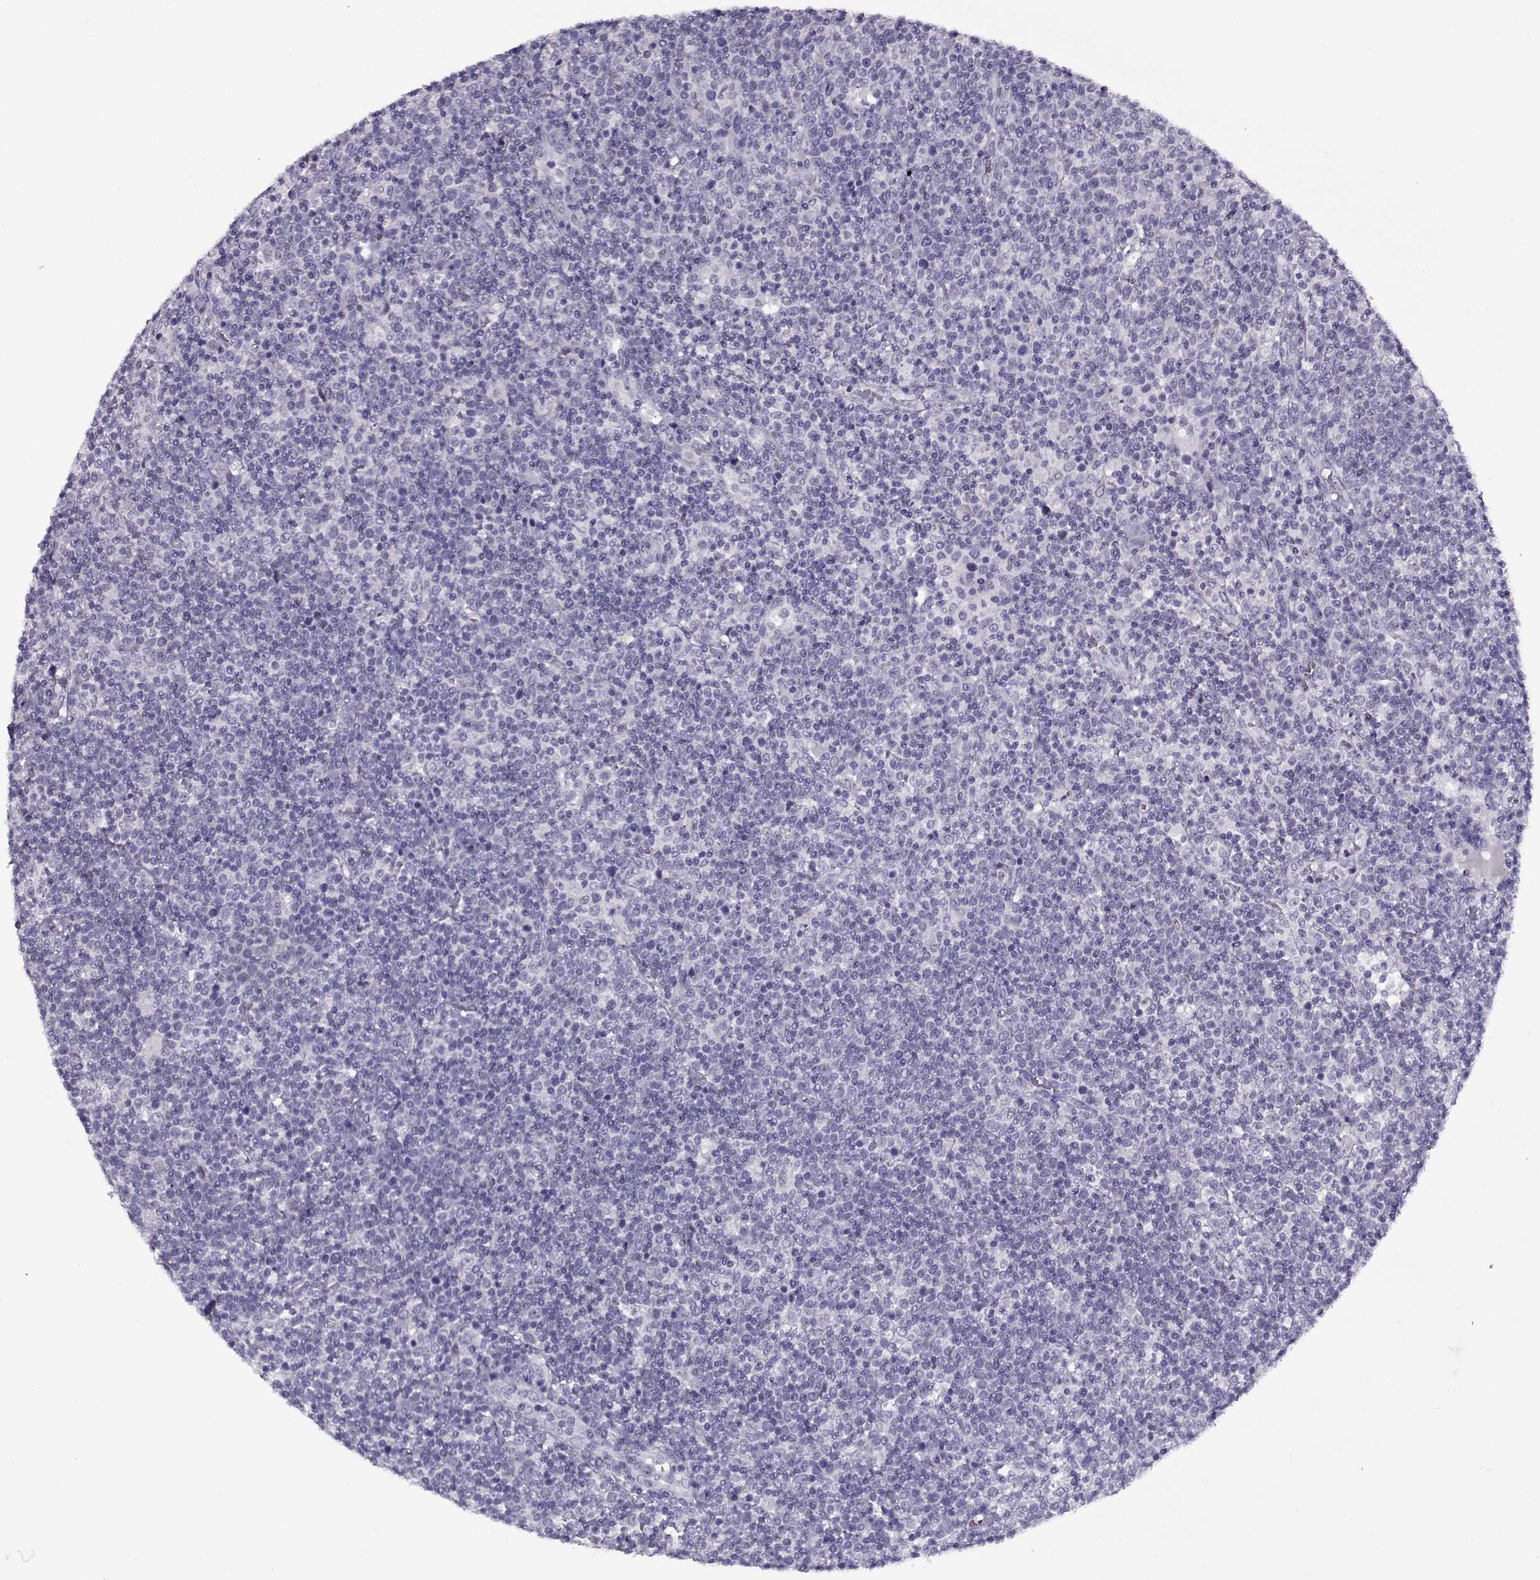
{"staining": {"intensity": "negative", "quantity": "none", "location": "none"}, "tissue": "lymphoma", "cell_type": "Tumor cells", "image_type": "cancer", "snomed": [{"axis": "morphology", "description": "Malignant lymphoma, non-Hodgkin's type, High grade"}, {"axis": "topography", "description": "Lymph node"}], "caption": "High-grade malignant lymphoma, non-Hodgkin's type stained for a protein using IHC demonstrates no expression tumor cells.", "gene": "CIBAR1", "patient": {"sex": "male", "age": 61}}